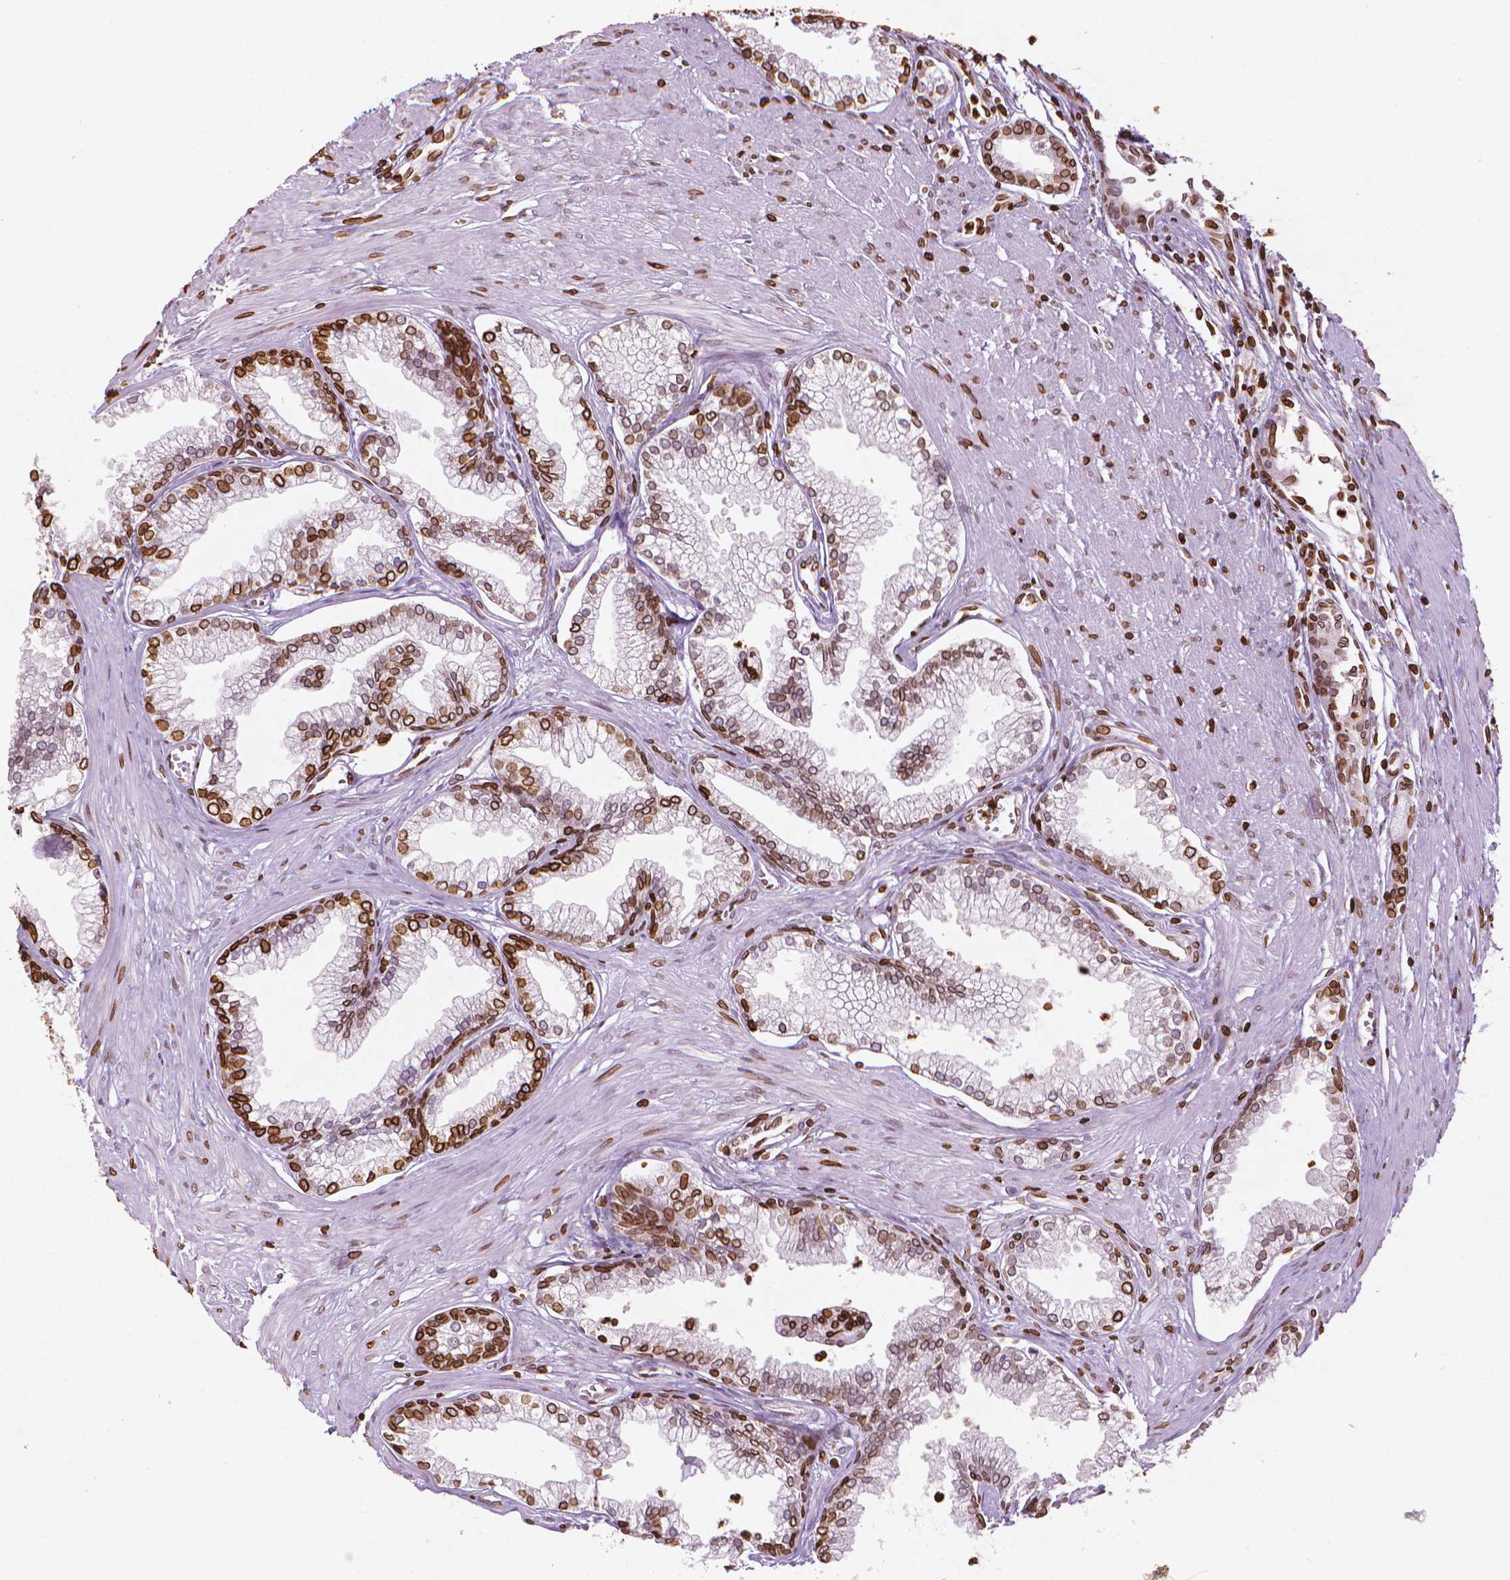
{"staining": {"intensity": "strong", "quantity": "25%-75%", "location": "cytoplasmic/membranous,nuclear"}, "tissue": "prostate cancer", "cell_type": "Tumor cells", "image_type": "cancer", "snomed": [{"axis": "morphology", "description": "Adenocarcinoma, NOS"}, {"axis": "topography", "description": "Prostate"}], "caption": "The micrograph shows a brown stain indicating the presence of a protein in the cytoplasmic/membranous and nuclear of tumor cells in prostate cancer (adenocarcinoma). The staining is performed using DAB brown chromogen to label protein expression. The nuclei are counter-stained blue using hematoxylin.", "gene": "LMNB1", "patient": {"sex": "male", "age": 71}}